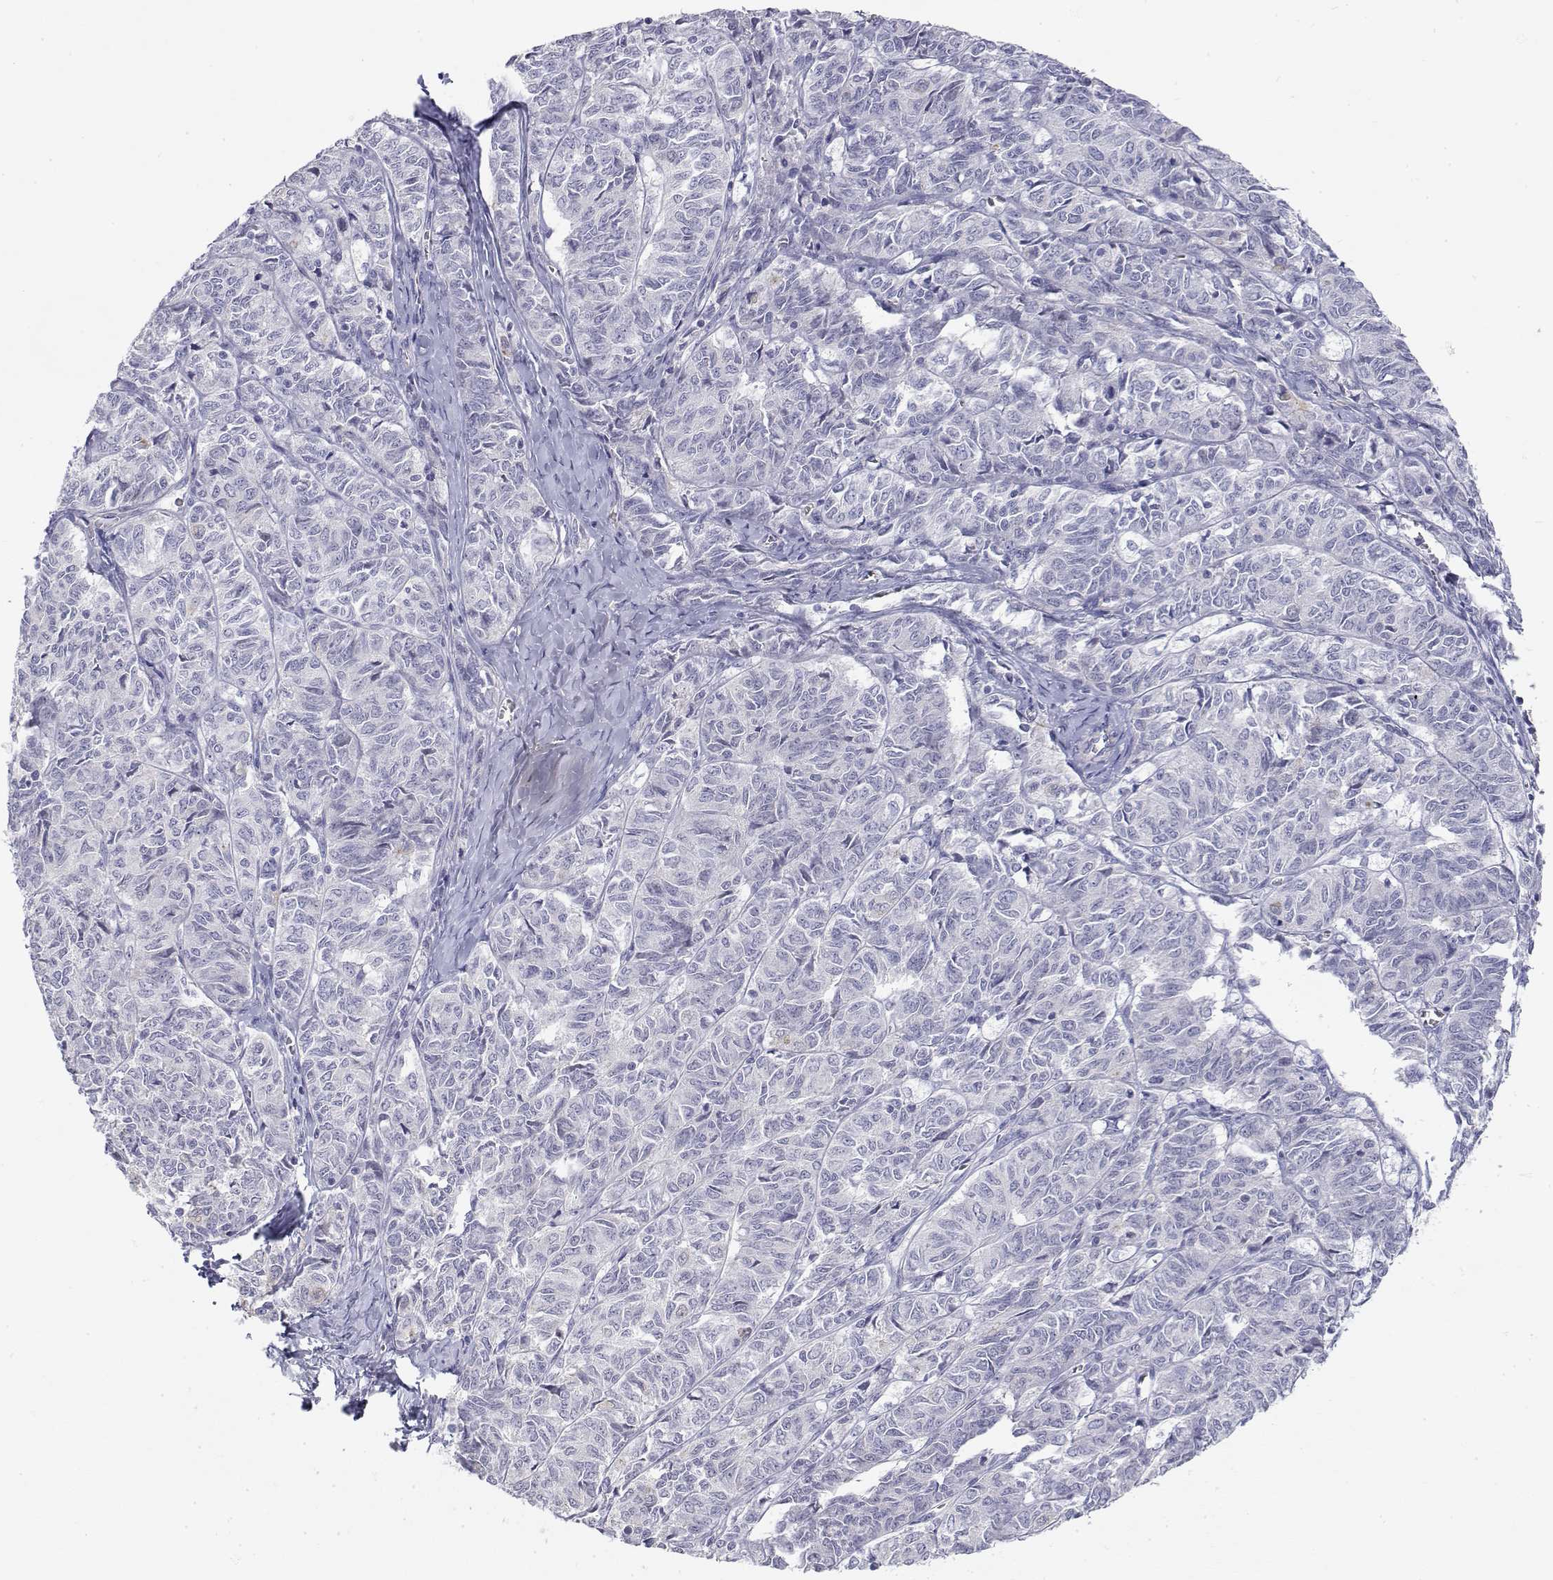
{"staining": {"intensity": "negative", "quantity": "none", "location": "none"}, "tissue": "ovarian cancer", "cell_type": "Tumor cells", "image_type": "cancer", "snomed": [{"axis": "morphology", "description": "Carcinoma, endometroid"}, {"axis": "topography", "description": "Ovary"}], "caption": "This photomicrograph is of ovarian endometroid carcinoma stained with immunohistochemistry to label a protein in brown with the nuclei are counter-stained blue. There is no staining in tumor cells. (DAB IHC visualized using brightfield microscopy, high magnification).", "gene": "MISP", "patient": {"sex": "female", "age": 80}}